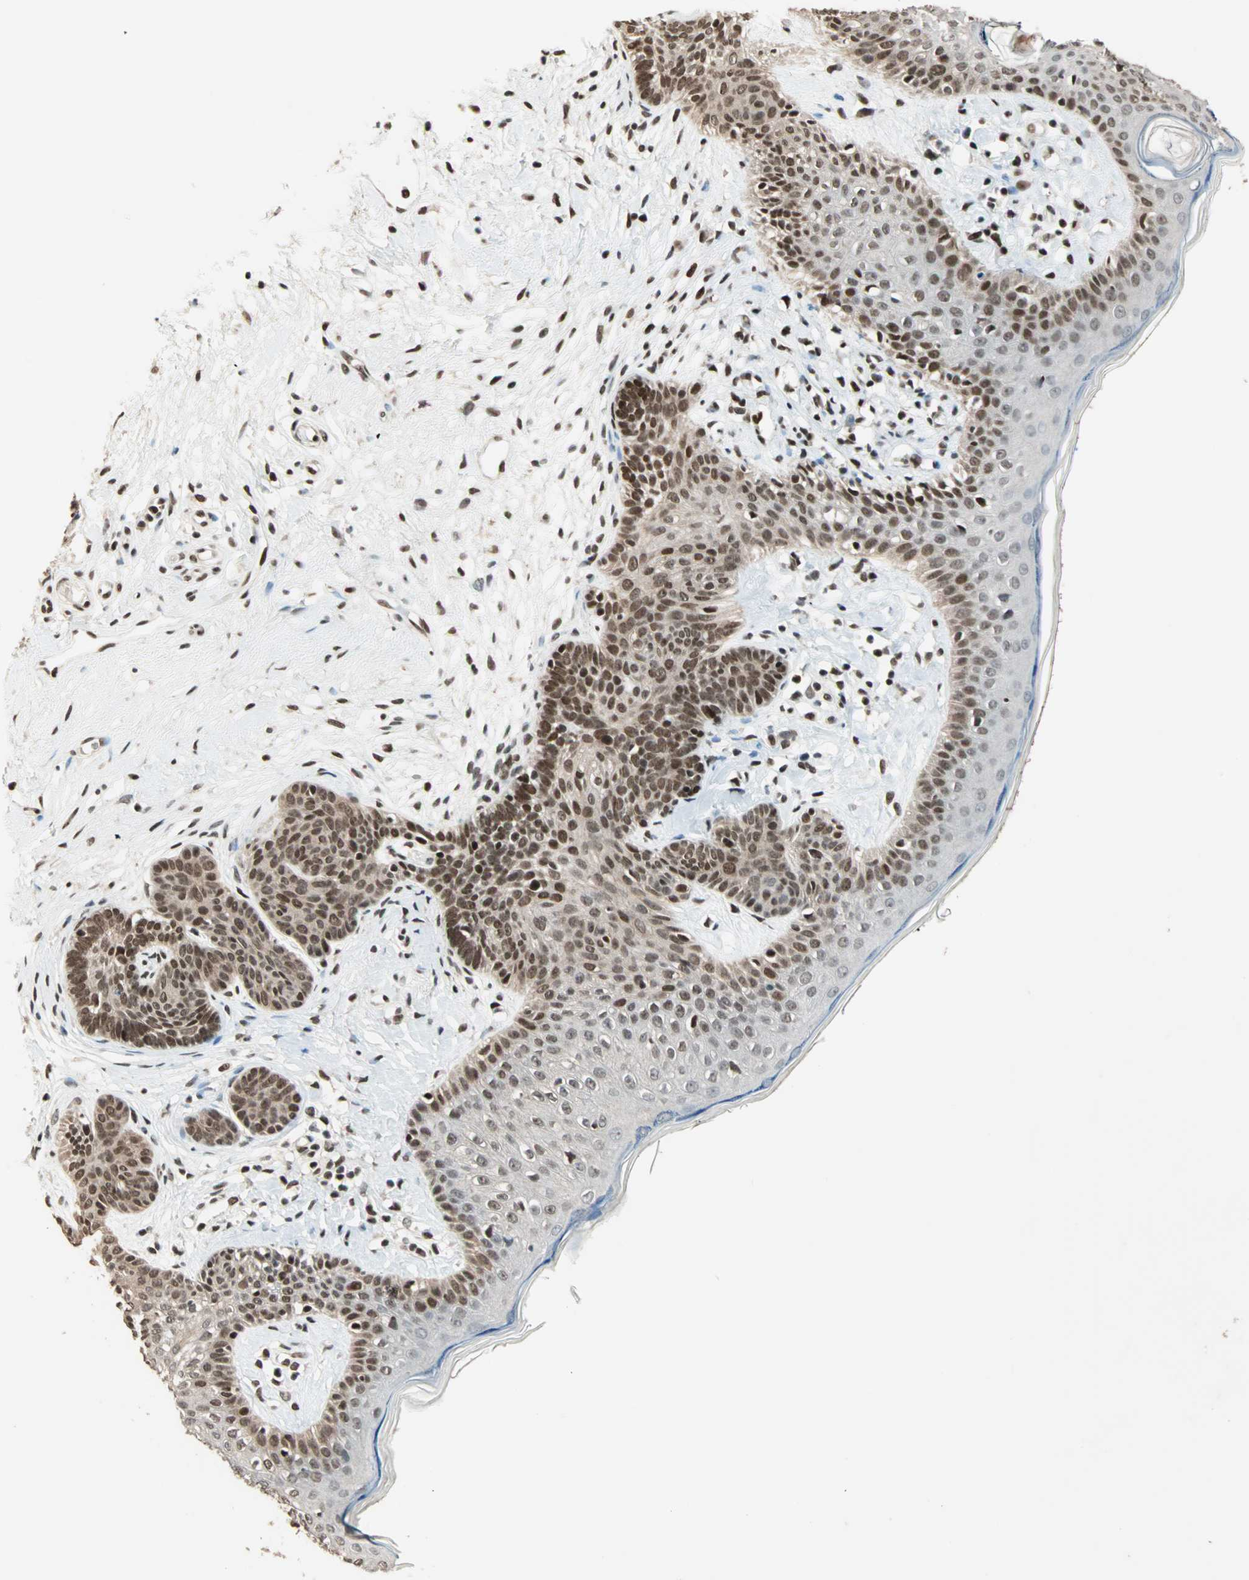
{"staining": {"intensity": "moderate", "quantity": ">75%", "location": "nuclear"}, "tissue": "skin cancer", "cell_type": "Tumor cells", "image_type": "cancer", "snomed": [{"axis": "morphology", "description": "Developmental malformation"}, {"axis": "morphology", "description": "Basal cell carcinoma"}, {"axis": "topography", "description": "Skin"}], "caption": "Immunohistochemical staining of human skin cancer shows moderate nuclear protein positivity in about >75% of tumor cells.", "gene": "MDC1", "patient": {"sex": "female", "age": 62}}